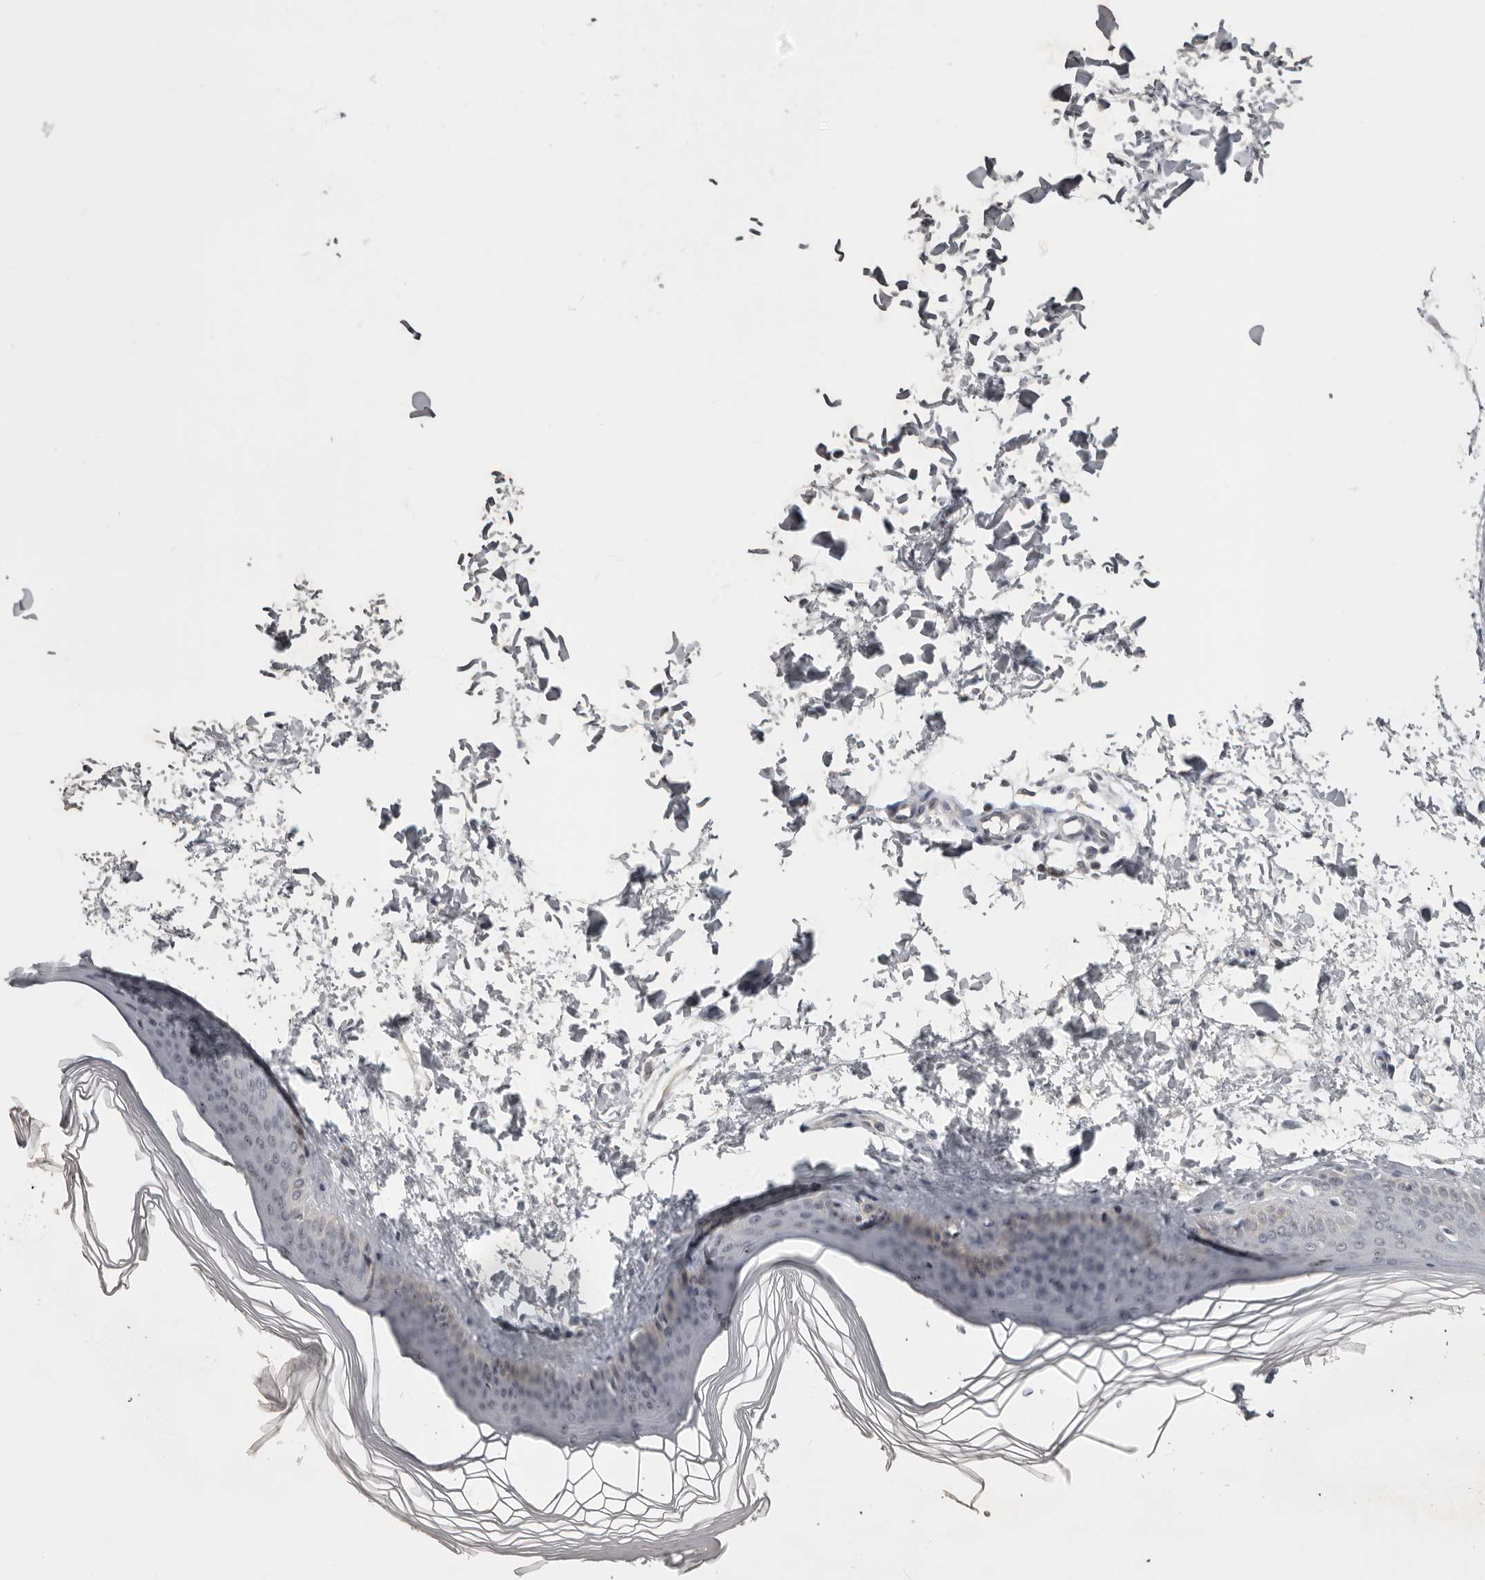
{"staining": {"intensity": "negative", "quantity": "none", "location": "none"}, "tissue": "skin", "cell_type": "Fibroblasts", "image_type": "normal", "snomed": [{"axis": "morphology", "description": "Normal tissue, NOS"}, {"axis": "topography", "description": "Skin"}], "caption": "The image shows no staining of fibroblasts in benign skin. Nuclei are stained in blue.", "gene": "MRTO4", "patient": {"sex": "female", "age": 27}}